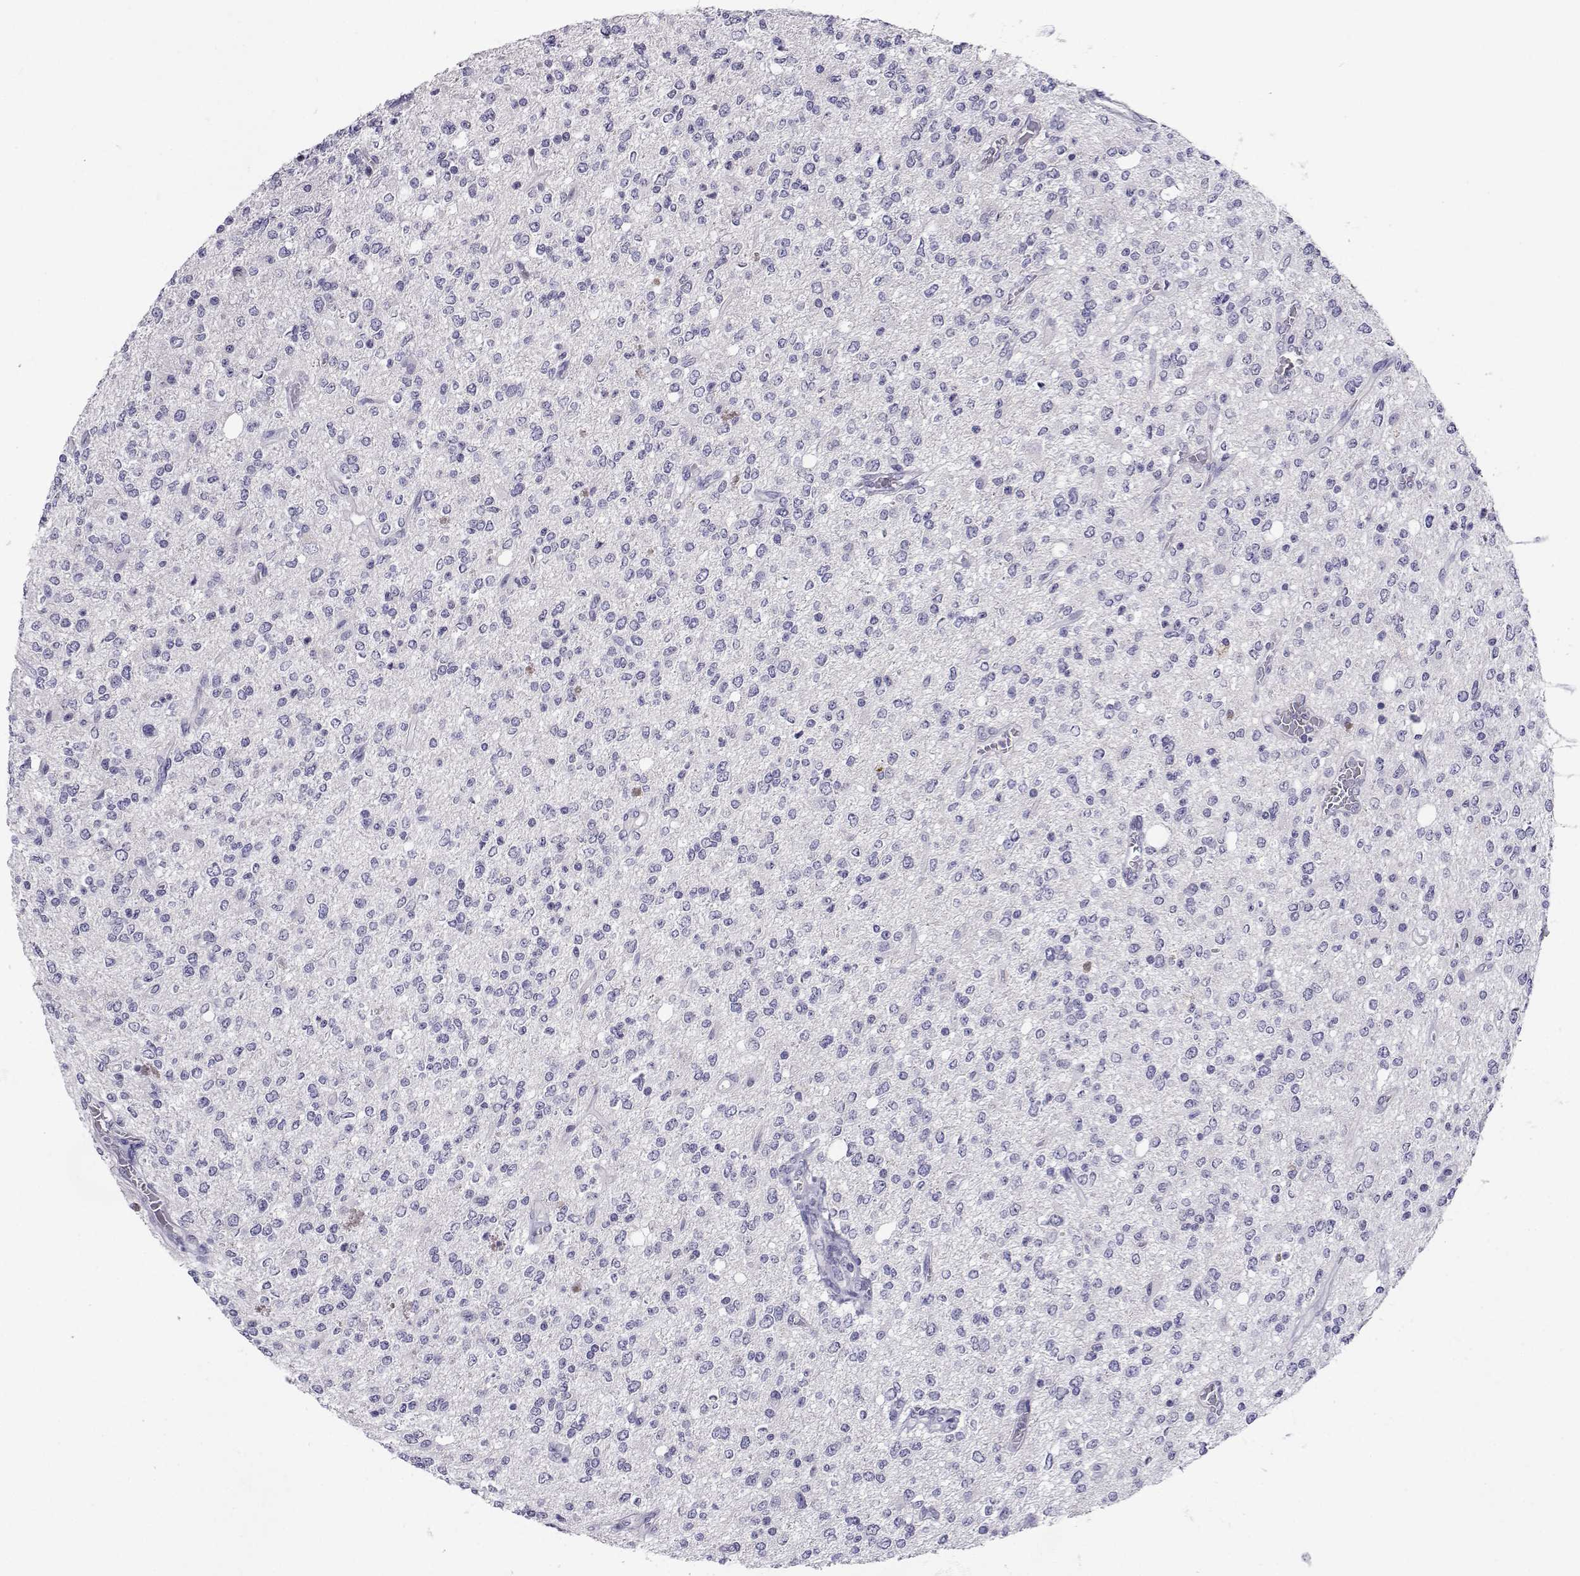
{"staining": {"intensity": "negative", "quantity": "none", "location": "none"}, "tissue": "glioma", "cell_type": "Tumor cells", "image_type": "cancer", "snomed": [{"axis": "morphology", "description": "Glioma, malignant, Low grade"}, {"axis": "topography", "description": "Brain"}], "caption": "DAB (3,3'-diaminobenzidine) immunohistochemical staining of human glioma displays no significant positivity in tumor cells.", "gene": "SLC6A3", "patient": {"sex": "male", "age": 67}}